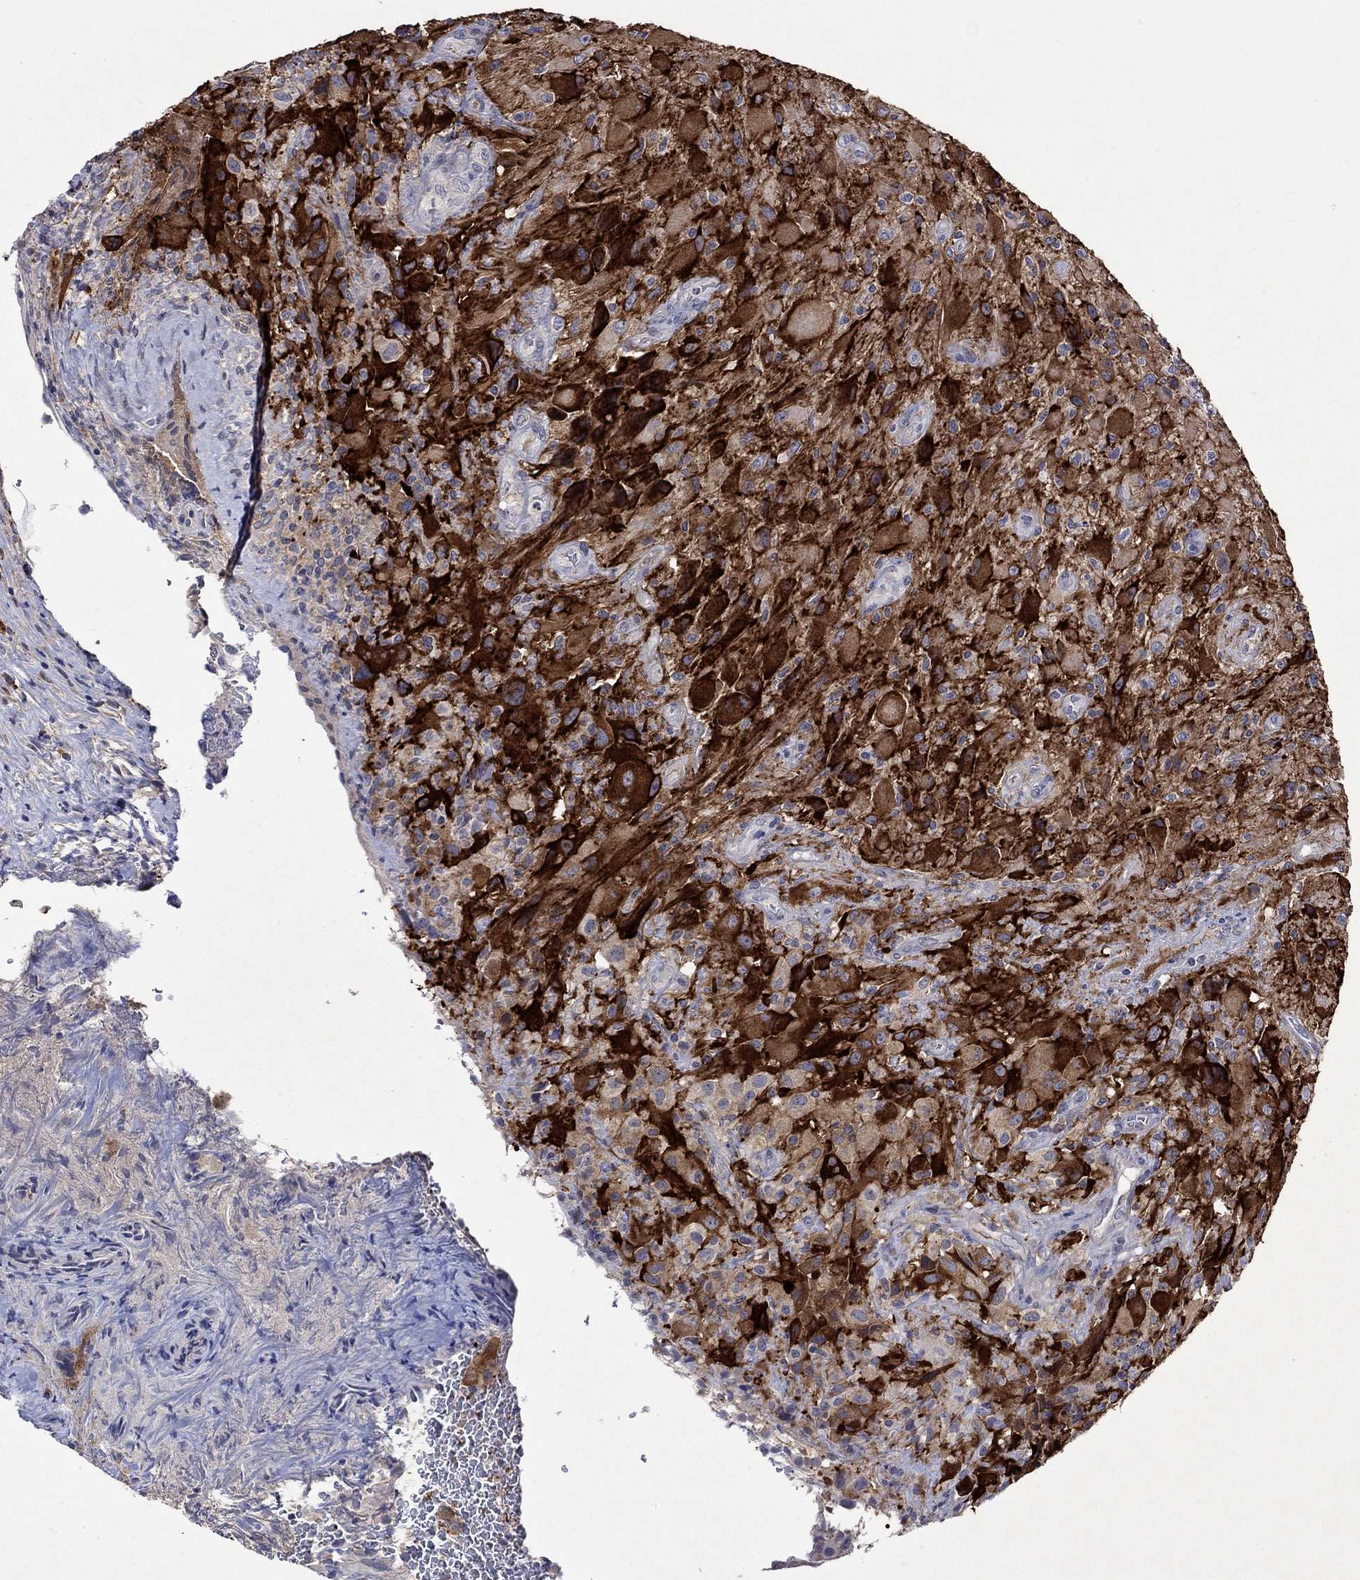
{"staining": {"intensity": "strong", "quantity": "25%-75%", "location": "cytoplasmic/membranous"}, "tissue": "glioma", "cell_type": "Tumor cells", "image_type": "cancer", "snomed": [{"axis": "morphology", "description": "Glioma, malignant, High grade"}, {"axis": "topography", "description": "Cerebral cortex"}], "caption": "This is an image of immunohistochemistry (IHC) staining of glioma, which shows strong staining in the cytoplasmic/membranous of tumor cells.", "gene": "CRYAB", "patient": {"sex": "male", "age": 35}}